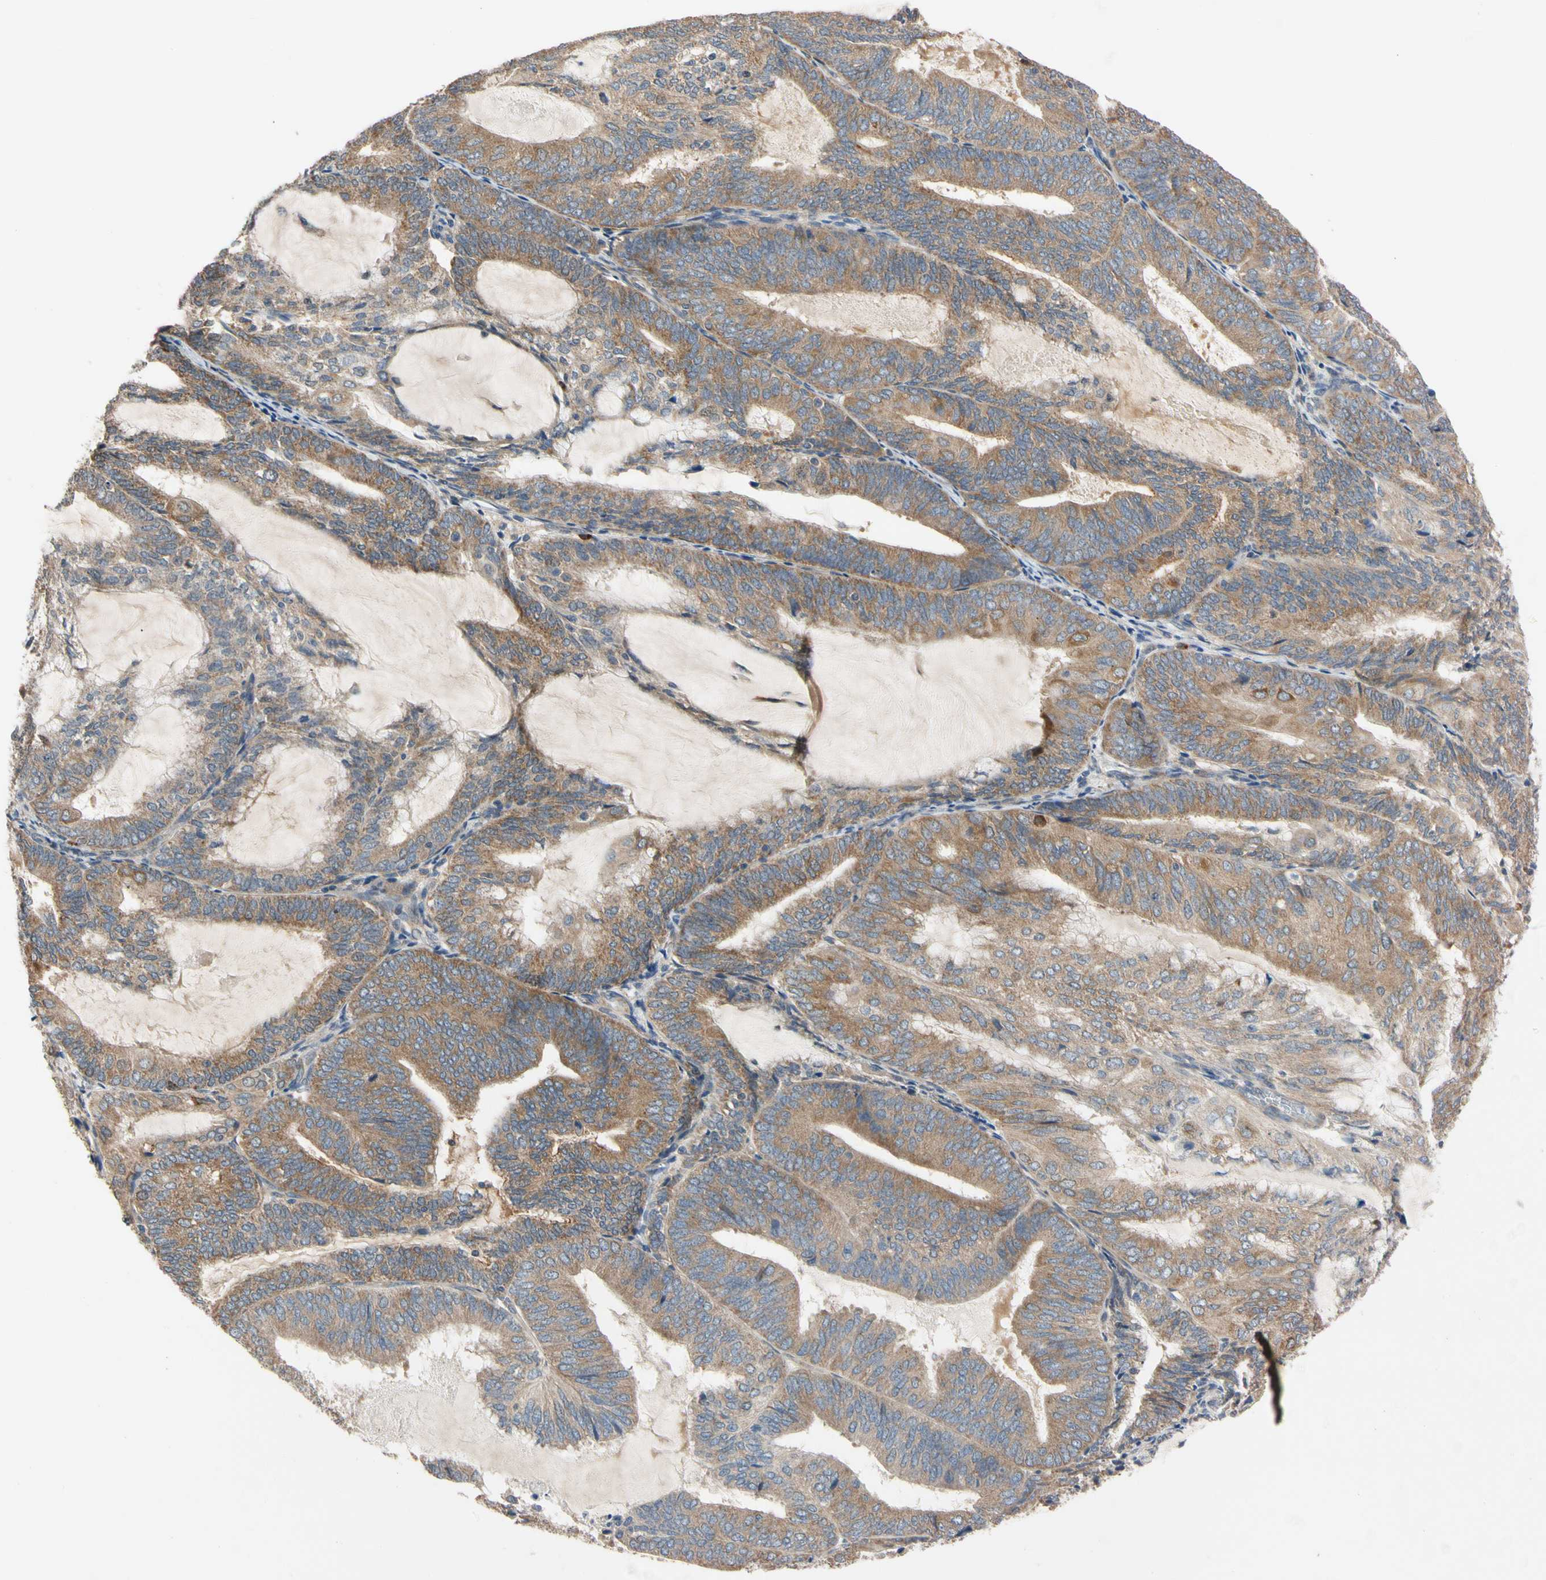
{"staining": {"intensity": "moderate", "quantity": ">75%", "location": "cytoplasmic/membranous"}, "tissue": "endometrial cancer", "cell_type": "Tumor cells", "image_type": "cancer", "snomed": [{"axis": "morphology", "description": "Adenocarcinoma, NOS"}, {"axis": "topography", "description": "Endometrium"}], "caption": "IHC of human endometrial cancer (adenocarcinoma) shows medium levels of moderate cytoplasmic/membranous expression in about >75% of tumor cells.", "gene": "ANKHD1", "patient": {"sex": "female", "age": 81}}